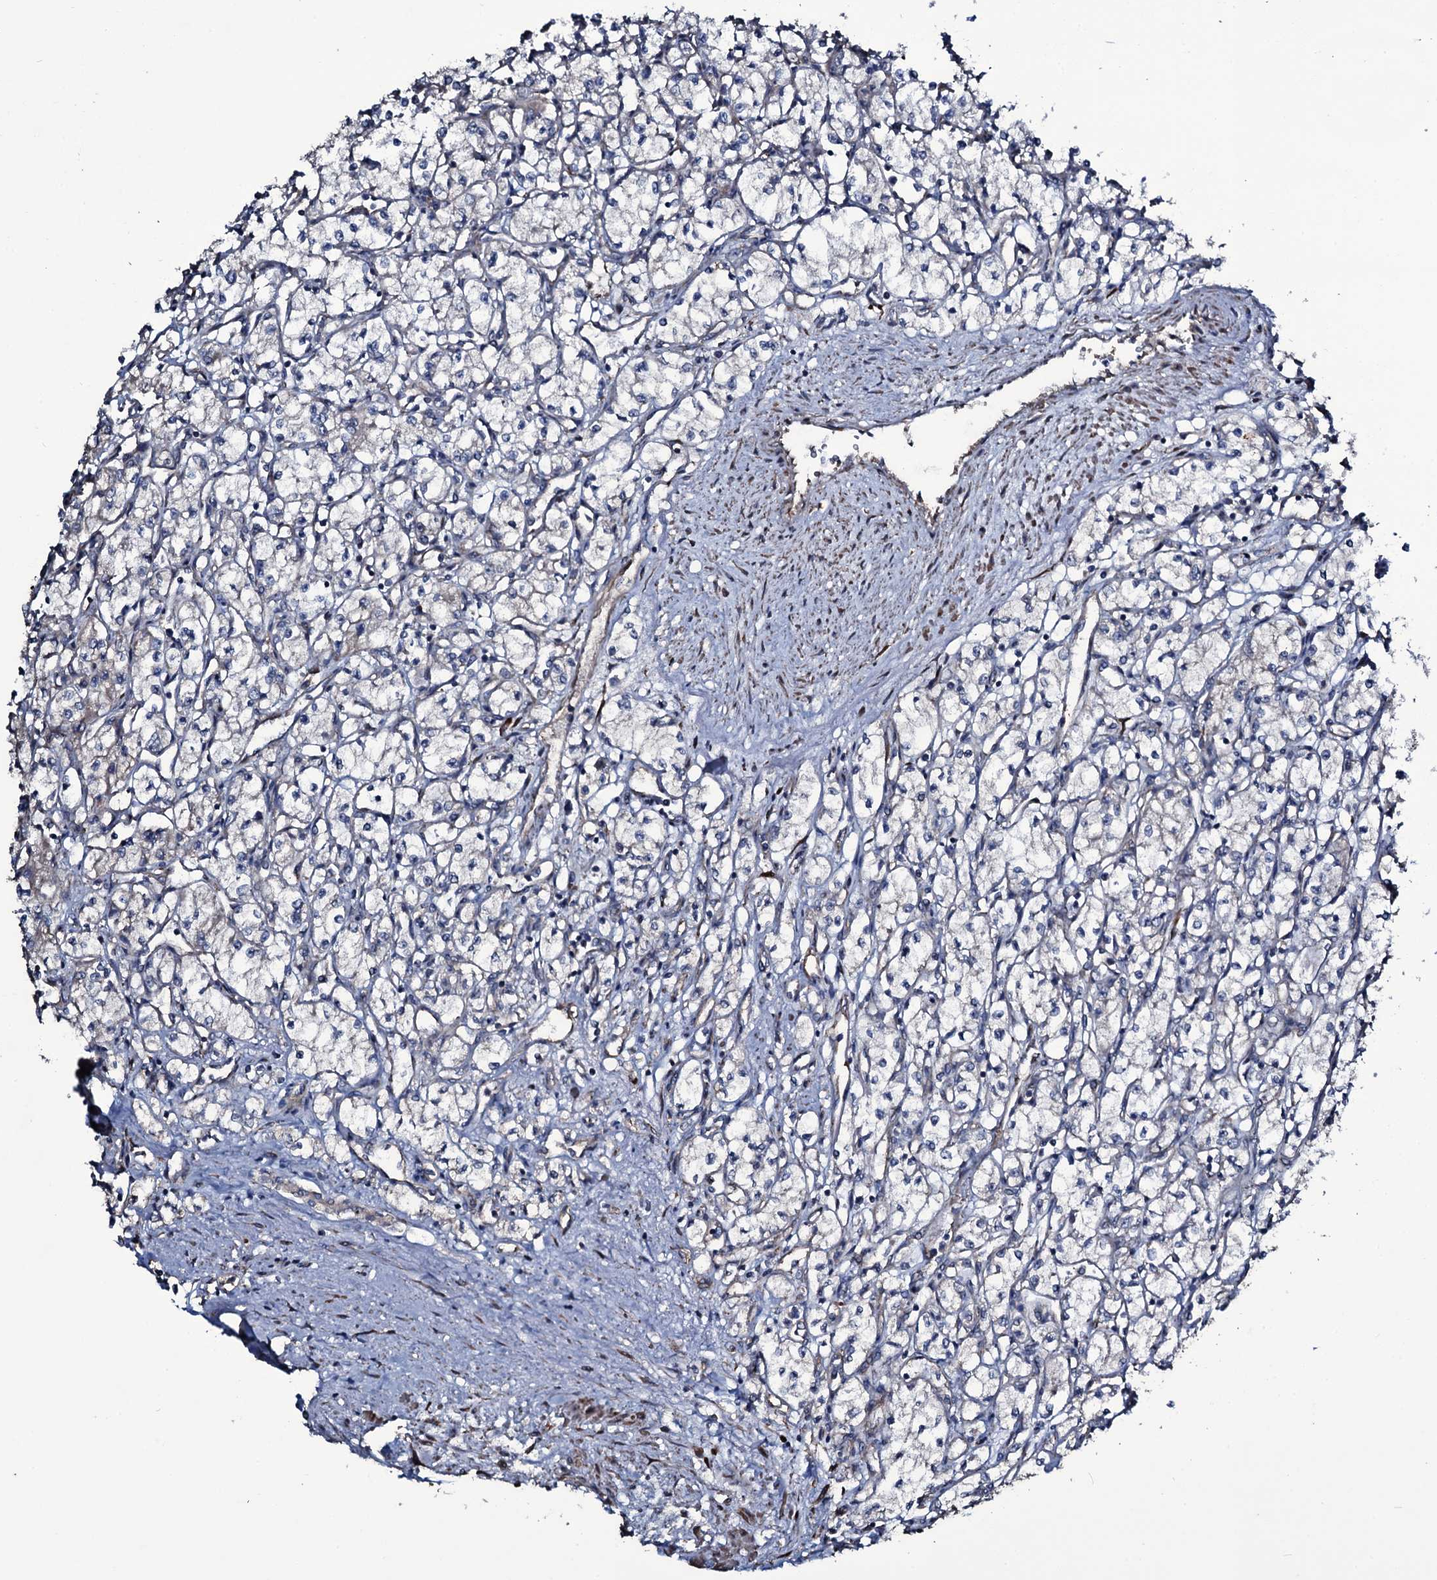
{"staining": {"intensity": "negative", "quantity": "none", "location": "none"}, "tissue": "renal cancer", "cell_type": "Tumor cells", "image_type": "cancer", "snomed": [{"axis": "morphology", "description": "Adenocarcinoma, NOS"}, {"axis": "topography", "description": "Kidney"}], "caption": "DAB (3,3'-diaminobenzidine) immunohistochemical staining of human adenocarcinoma (renal) shows no significant expression in tumor cells.", "gene": "WIPF3", "patient": {"sex": "male", "age": 59}}